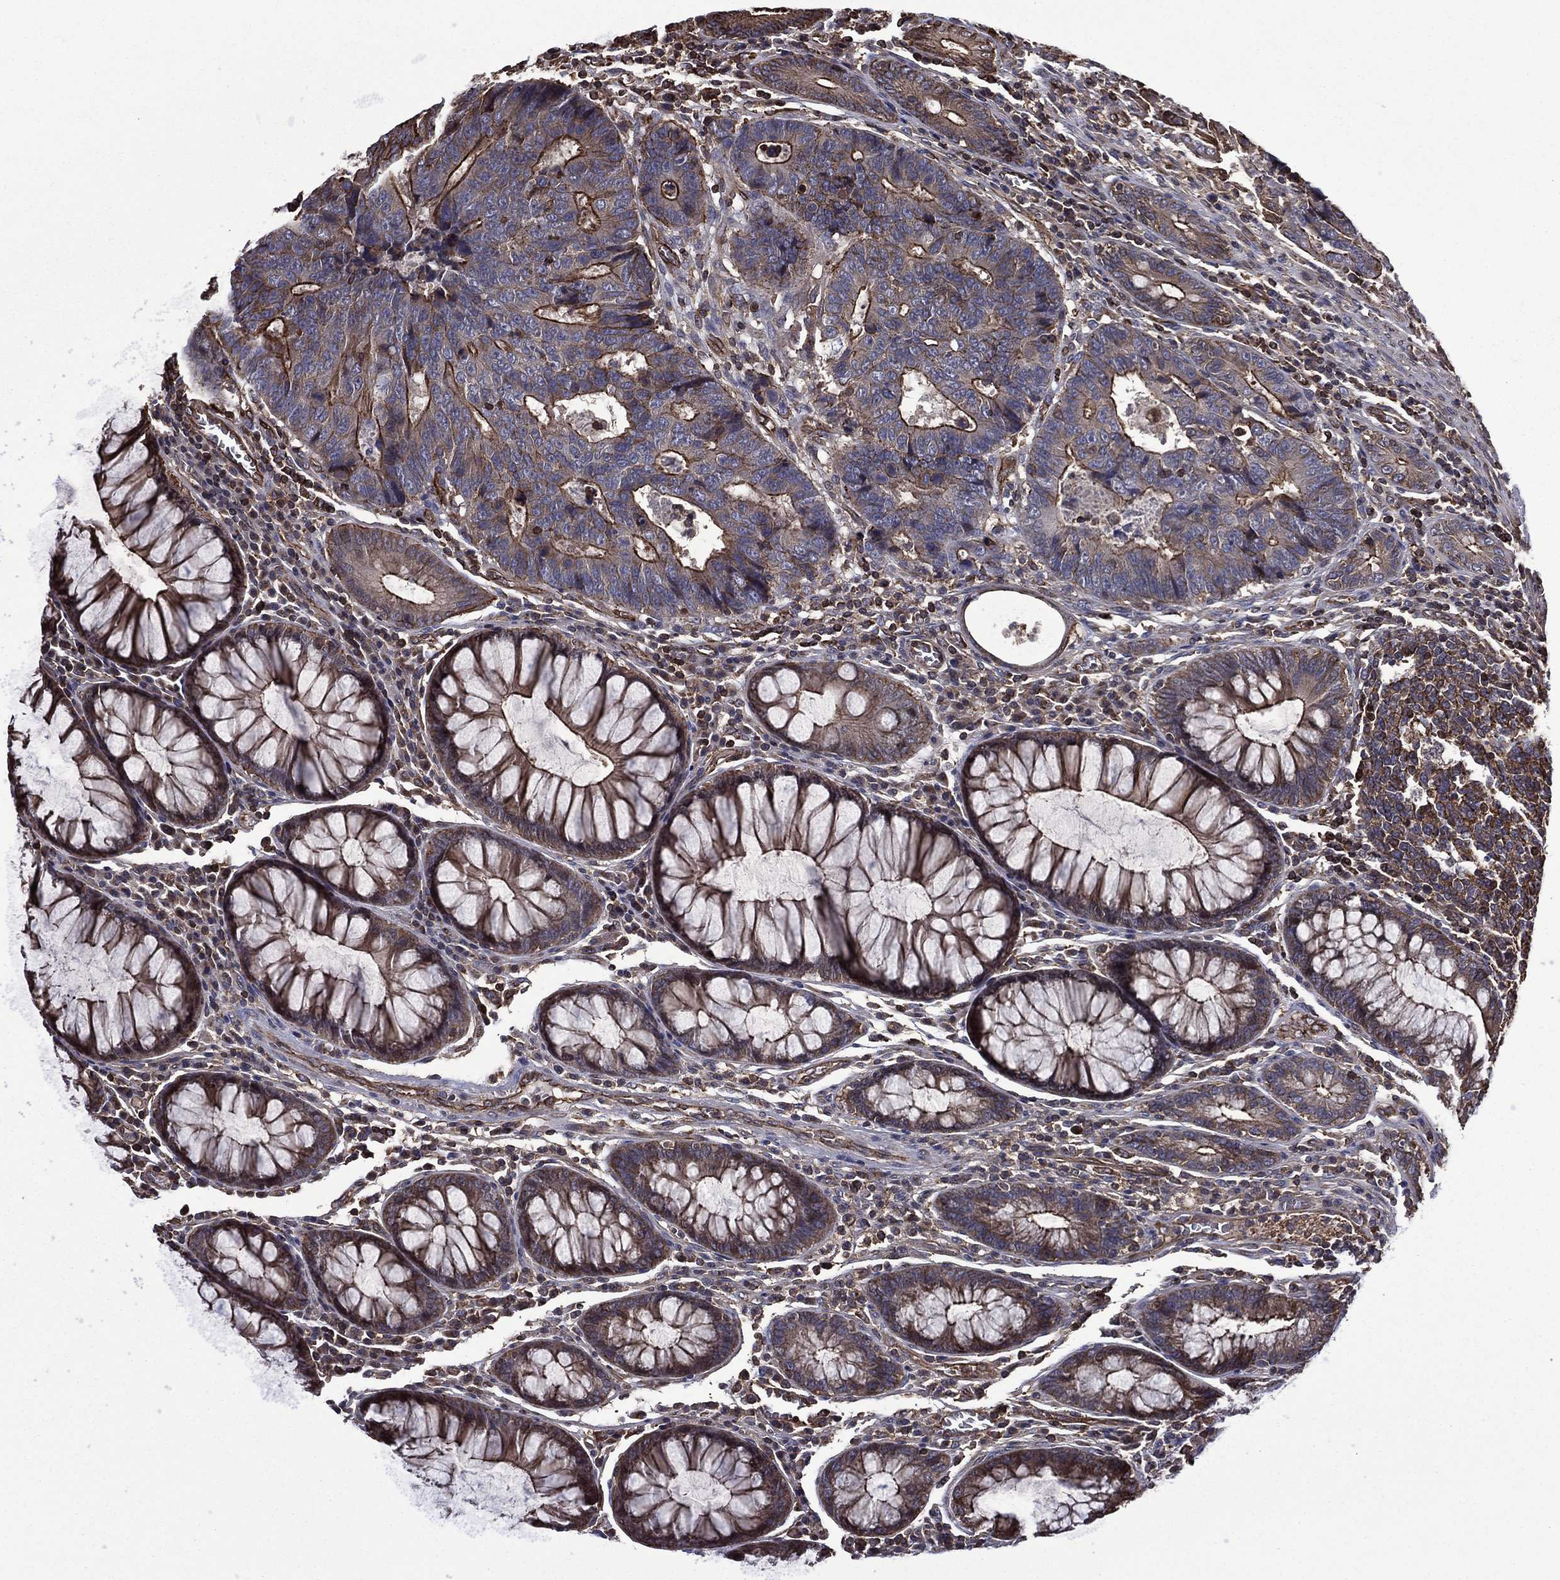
{"staining": {"intensity": "strong", "quantity": "<25%", "location": "cytoplasmic/membranous"}, "tissue": "colorectal cancer", "cell_type": "Tumor cells", "image_type": "cancer", "snomed": [{"axis": "morphology", "description": "Adenocarcinoma, NOS"}, {"axis": "topography", "description": "Colon"}], "caption": "Human adenocarcinoma (colorectal) stained with a brown dye reveals strong cytoplasmic/membranous positive expression in approximately <25% of tumor cells.", "gene": "PLPP3", "patient": {"sex": "female", "age": 48}}